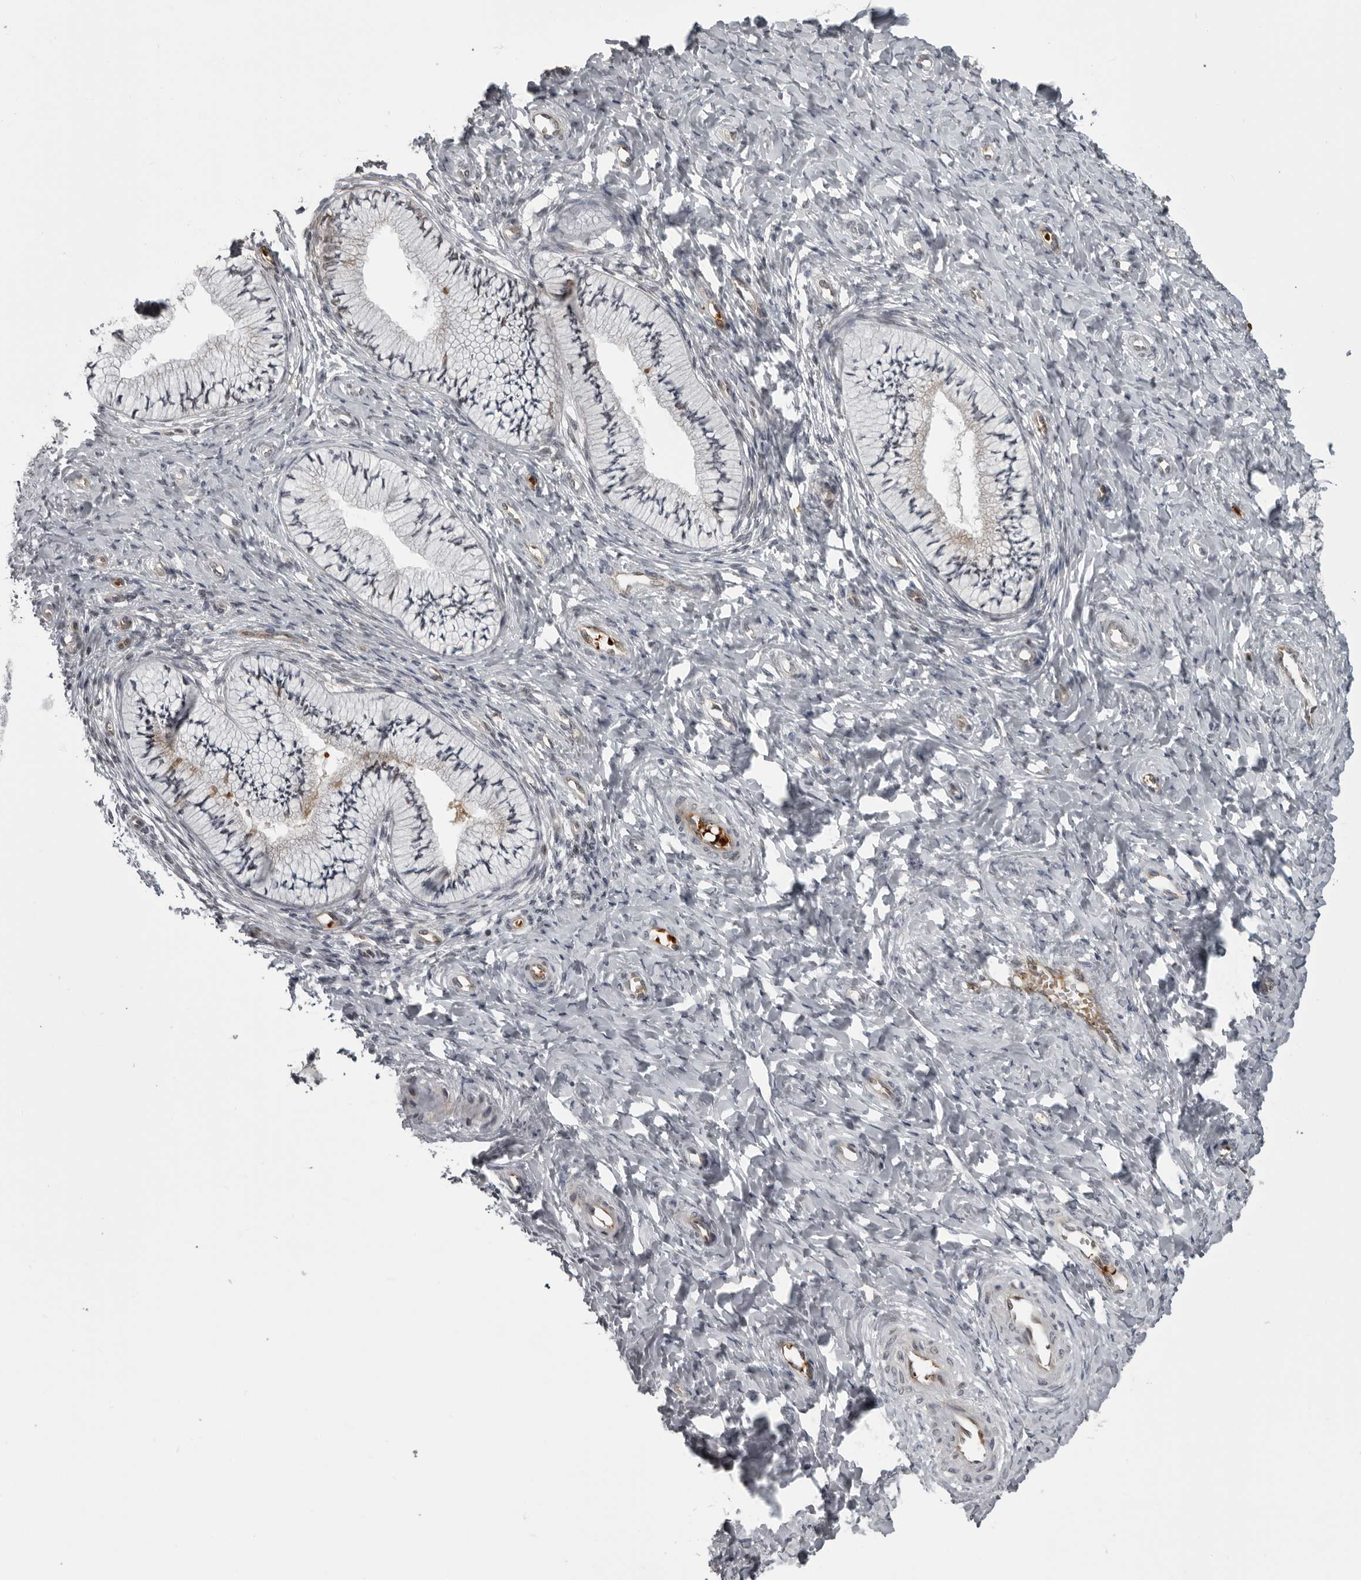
{"staining": {"intensity": "moderate", "quantity": "<25%", "location": "cytoplasmic/membranous"}, "tissue": "cervix", "cell_type": "Glandular cells", "image_type": "normal", "snomed": [{"axis": "morphology", "description": "Normal tissue, NOS"}, {"axis": "topography", "description": "Cervix"}], "caption": "Moderate cytoplasmic/membranous expression for a protein is identified in about <25% of glandular cells of normal cervix using immunohistochemistry (IHC).", "gene": "THOP1", "patient": {"sex": "female", "age": 36}}